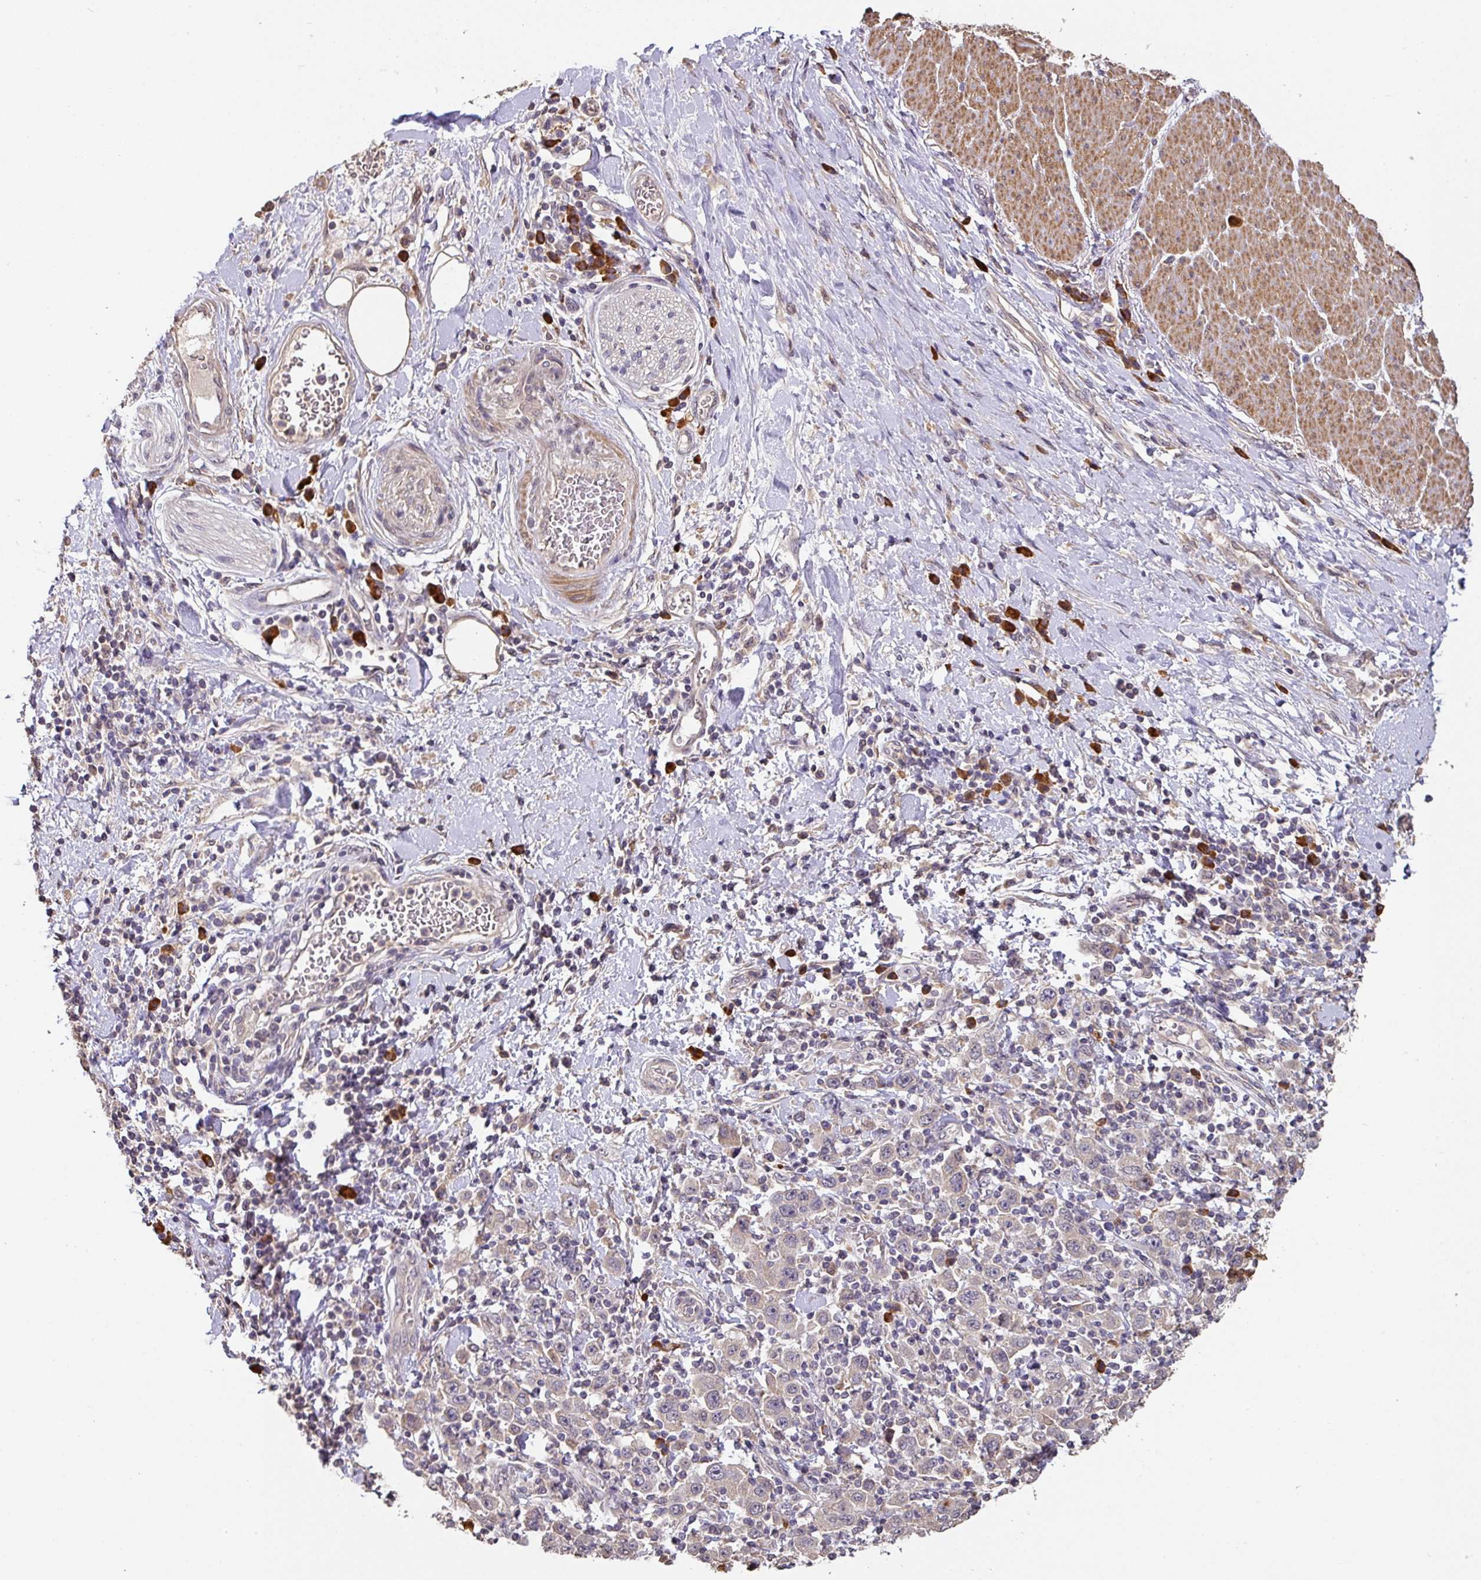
{"staining": {"intensity": "negative", "quantity": "none", "location": "none"}, "tissue": "stomach cancer", "cell_type": "Tumor cells", "image_type": "cancer", "snomed": [{"axis": "morphology", "description": "Normal tissue, NOS"}, {"axis": "morphology", "description": "Adenocarcinoma, NOS"}, {"axis": "topography", "description": "Stomach, upper"}, {"axis": "topography", "description": "Stomach"}], "caption": "Stomach cancer was stained to show a protein in brown. There is no significant expression in tumor cells.", "gene": "ACVR2B", "patient": {"sex": "male", "age": 59}}